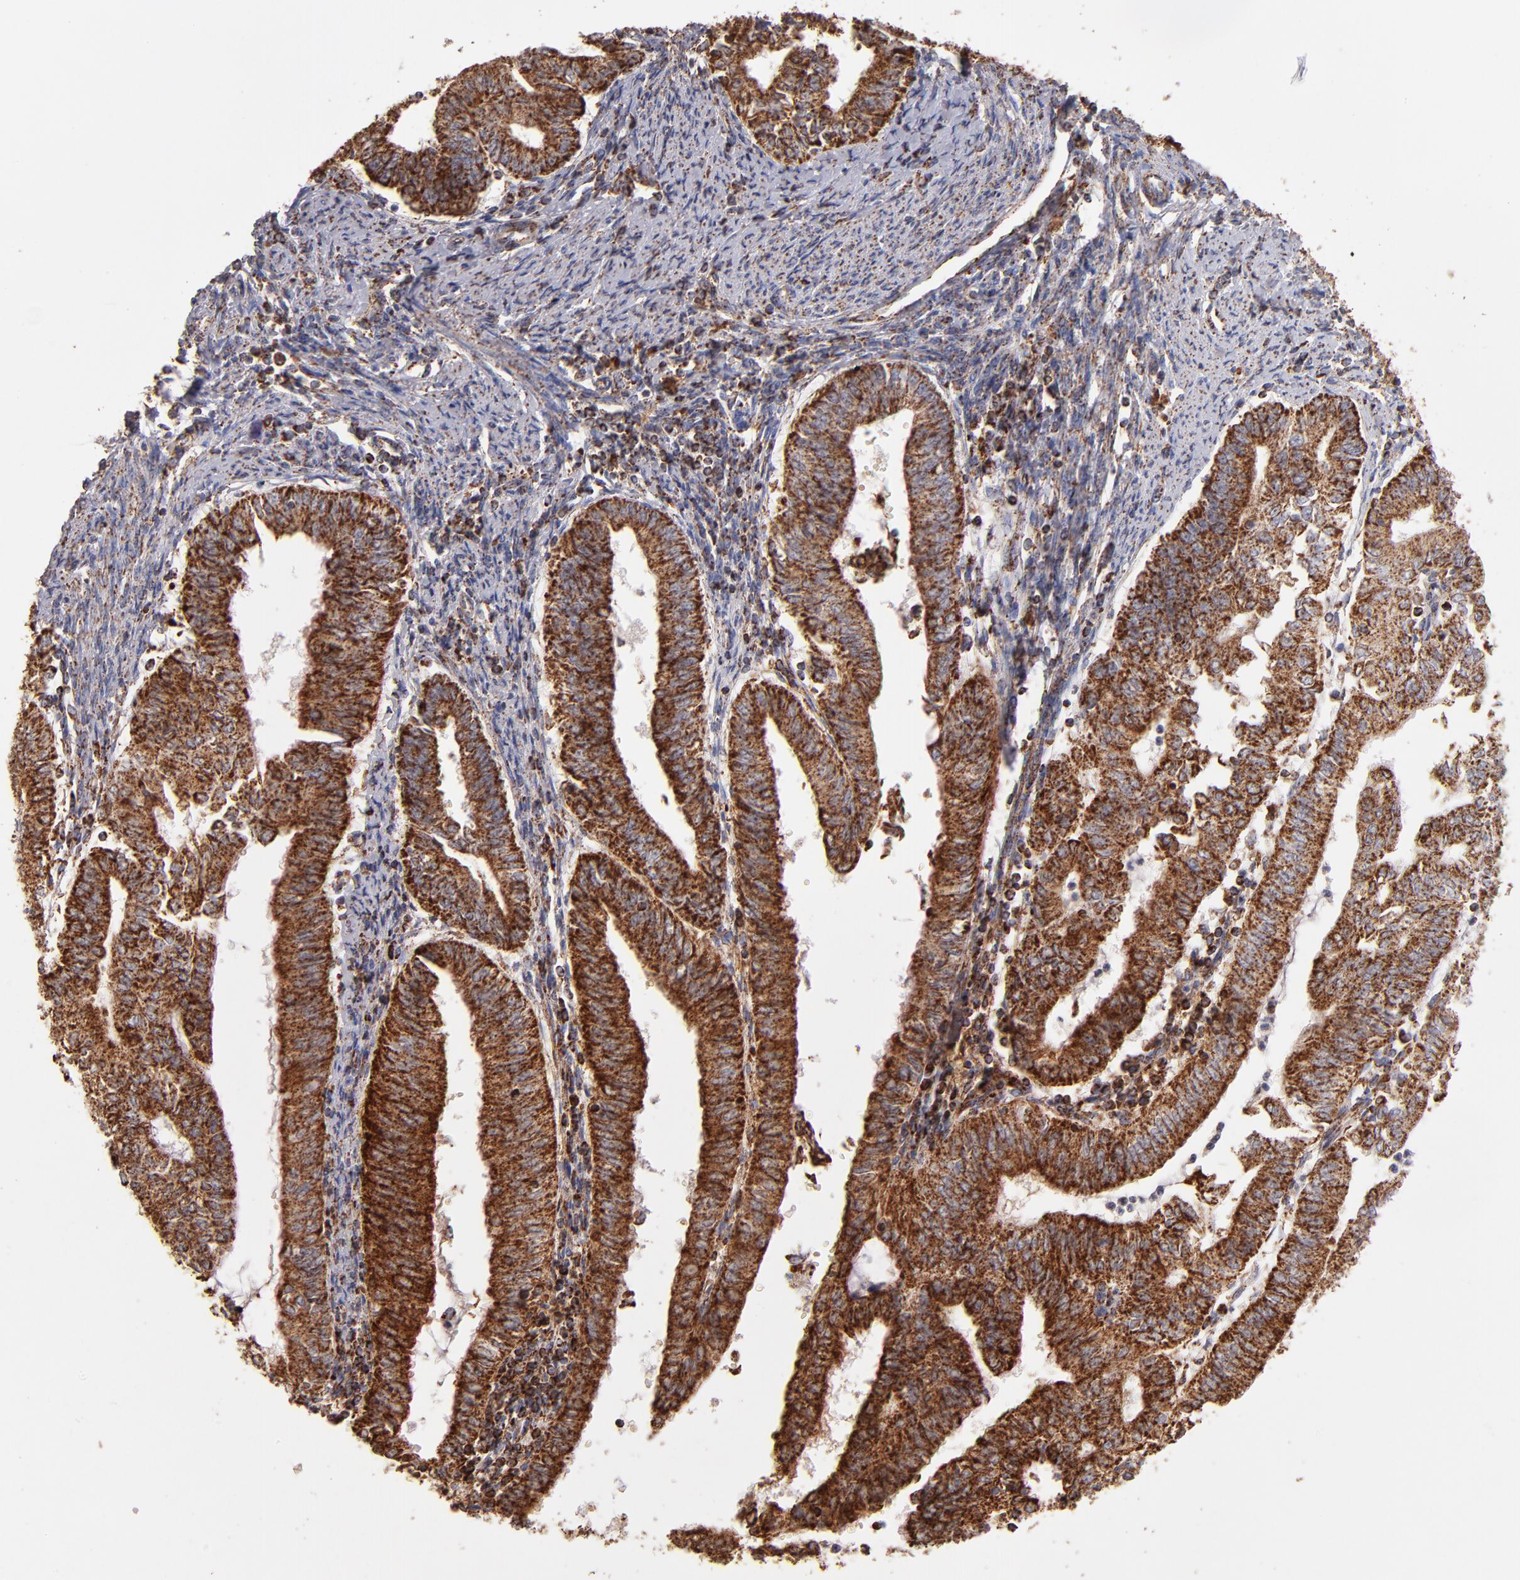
{"staining": {"intensity": "moderate", "quantity": ">75%", "location": "cytoplasmic/membranous"}, "tissue": "endometrial cancer", "cell_type": "Tumor cells", "image_type": "cancer", "snomed": [{"axis": "morphology", "description": "Adenocarcinoma, NOS"}, {"axis": "topography", "description": "Endometrium"}], "caption": "A medium amount of moderate cytoplasmic/membranous positivity is present in approximately >75% of tumor cells in endometrial cancer tissue.", "gene": "DLST", "patient": {"sex": "female", "age": 66}}